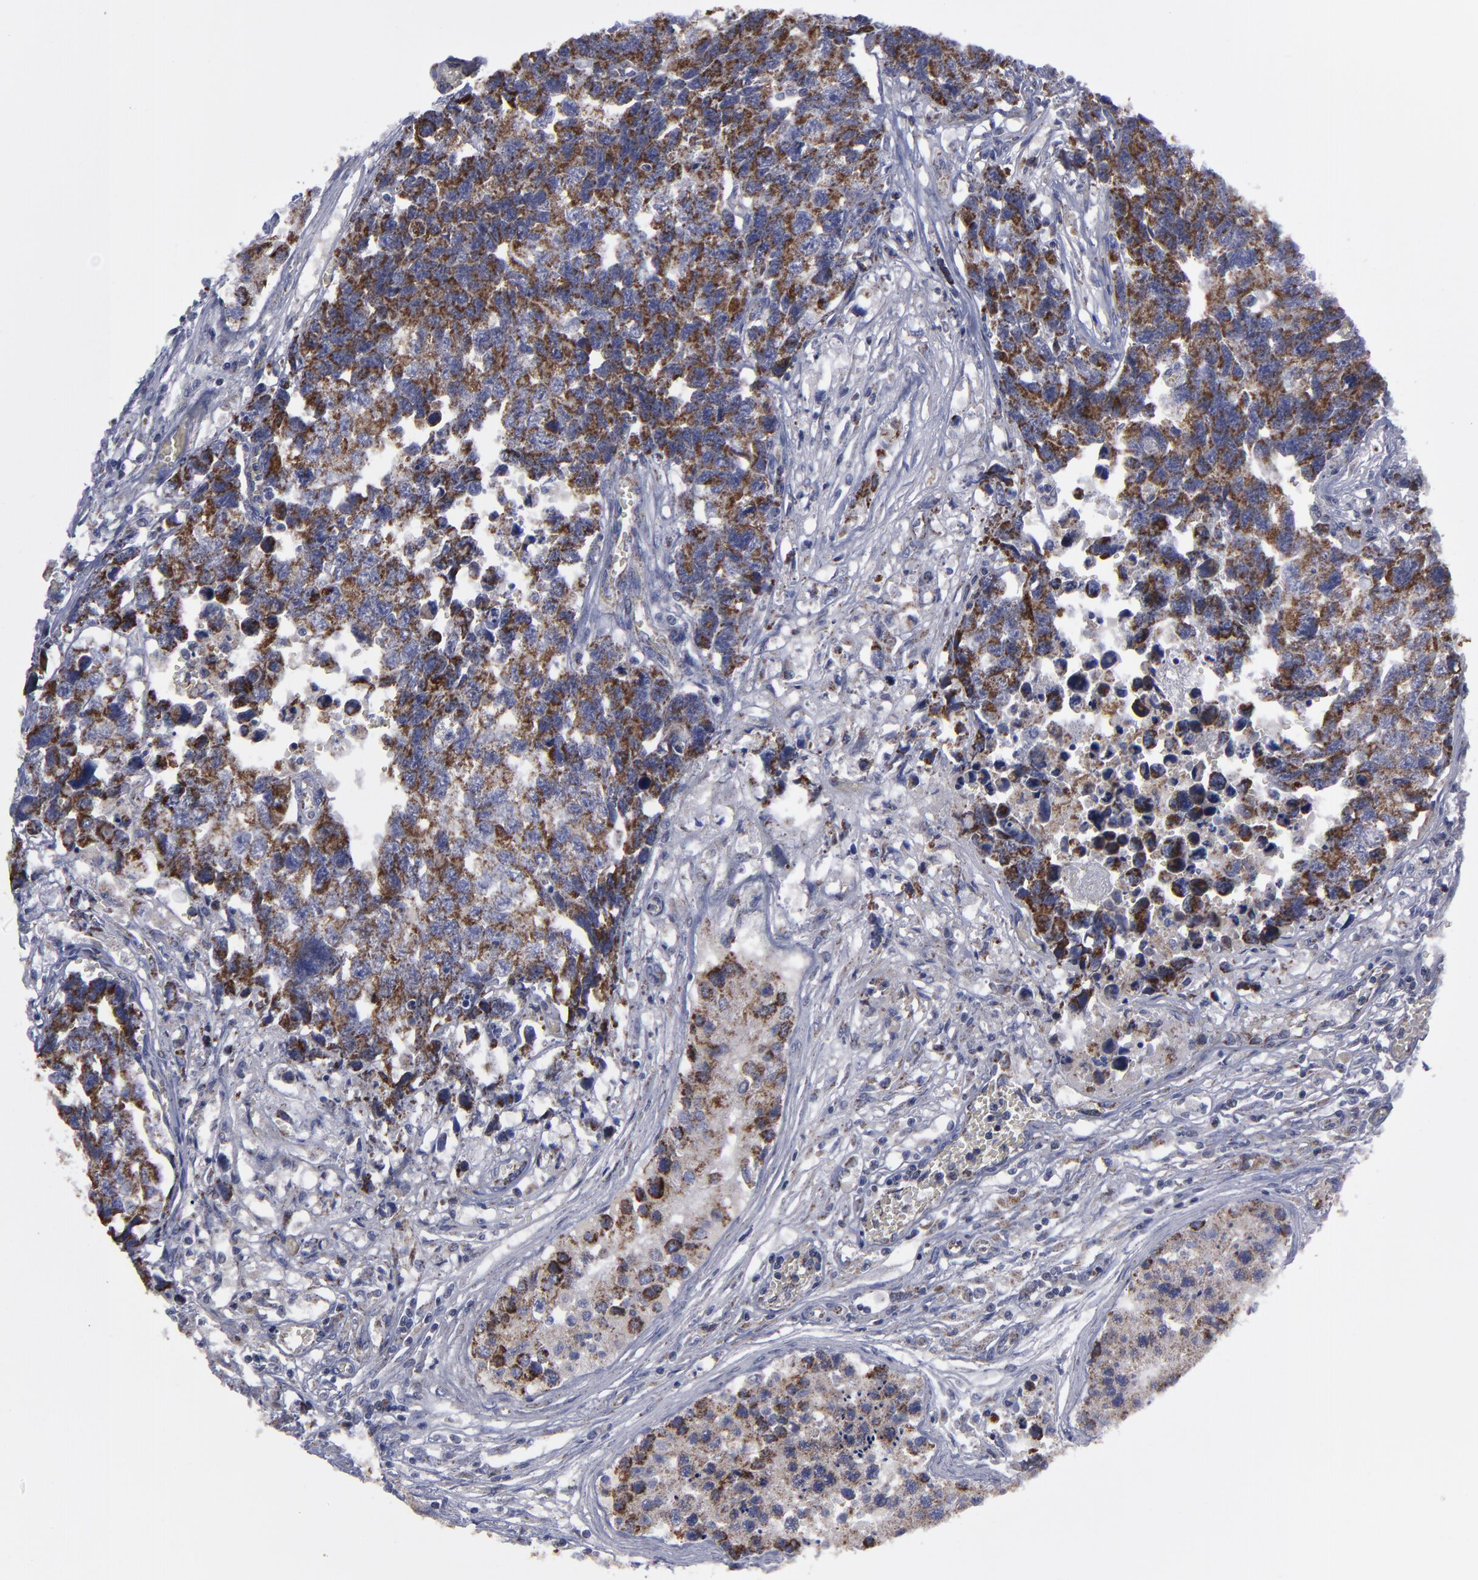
{"staining": {"intensity": "strong", "quantity": ">75%", "location": "cytoplasmic/membranous"}, "tissue": "testis cancer", "cell_type": "Tumor cells", "image_type": "cancer", "snomed": [{"axis": "morphology", "description": "Carcinoma, Embryonal, NOS"}, {"axis": "topography", "description": "Testis"}], "caption": "Testis cancer (embryonal carcinoma) tissue exhibits strong cytoplasmic/membranous positivity in about >75% of tumor cells, visualized by immunohistochemistry.", "gene": "MYOM2", "patient": {"sex": "male", "age": 31}}